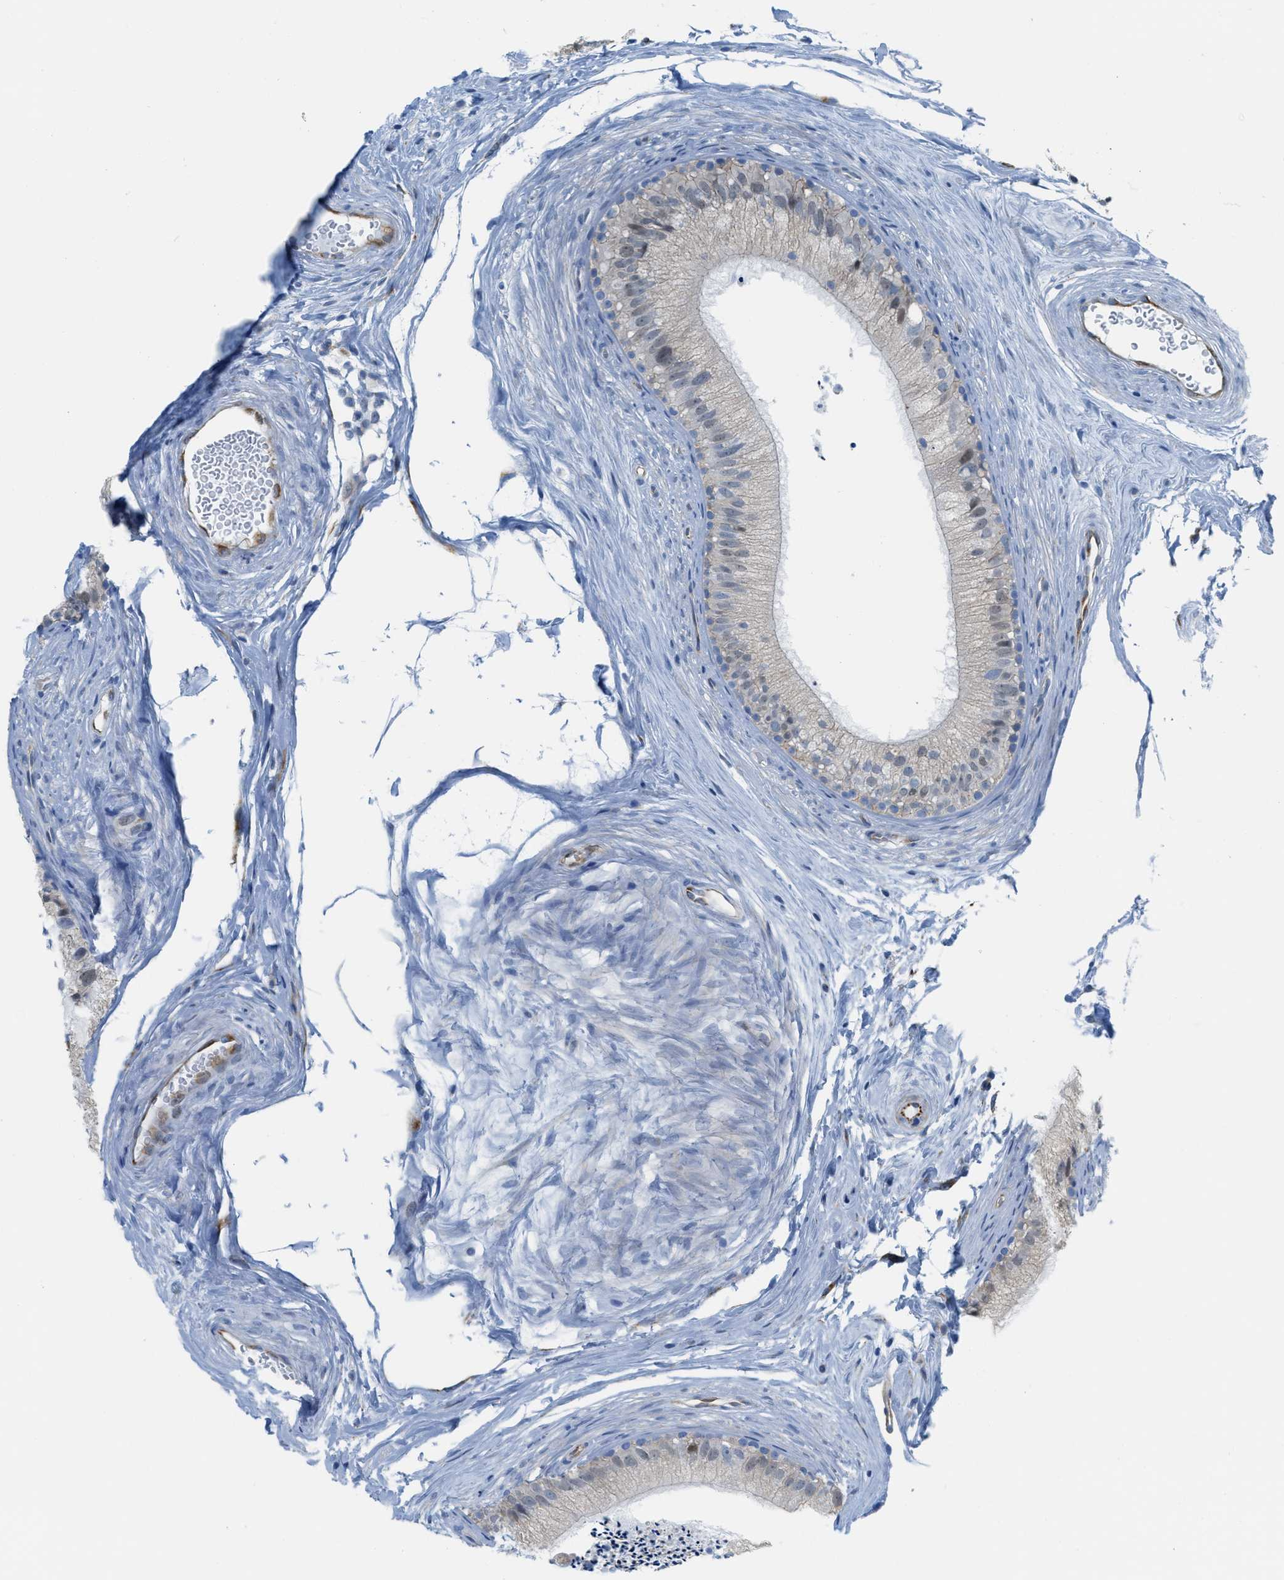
{"staining": {"intensity": "negative", "quantity": "none", "location": "none"}, "tissue": "epididymis", "cell_type": "Glandular cells", "image_type": "normal", "snomed": [{"axis": "morphology", "description": "Normal tissue, NOS"}, {"axis": "topography", "description": "Epididymis"}], "caption": "Immunohistochemistry (IHC) image of unremarkable epididymis: human epididymis stained with DAB (3,3'-diaminobenzidine) exhibits no significant protein expression in glandular cells.", "gene": "SLC12A1", "patient": {"sex": "male", "age": 56}}